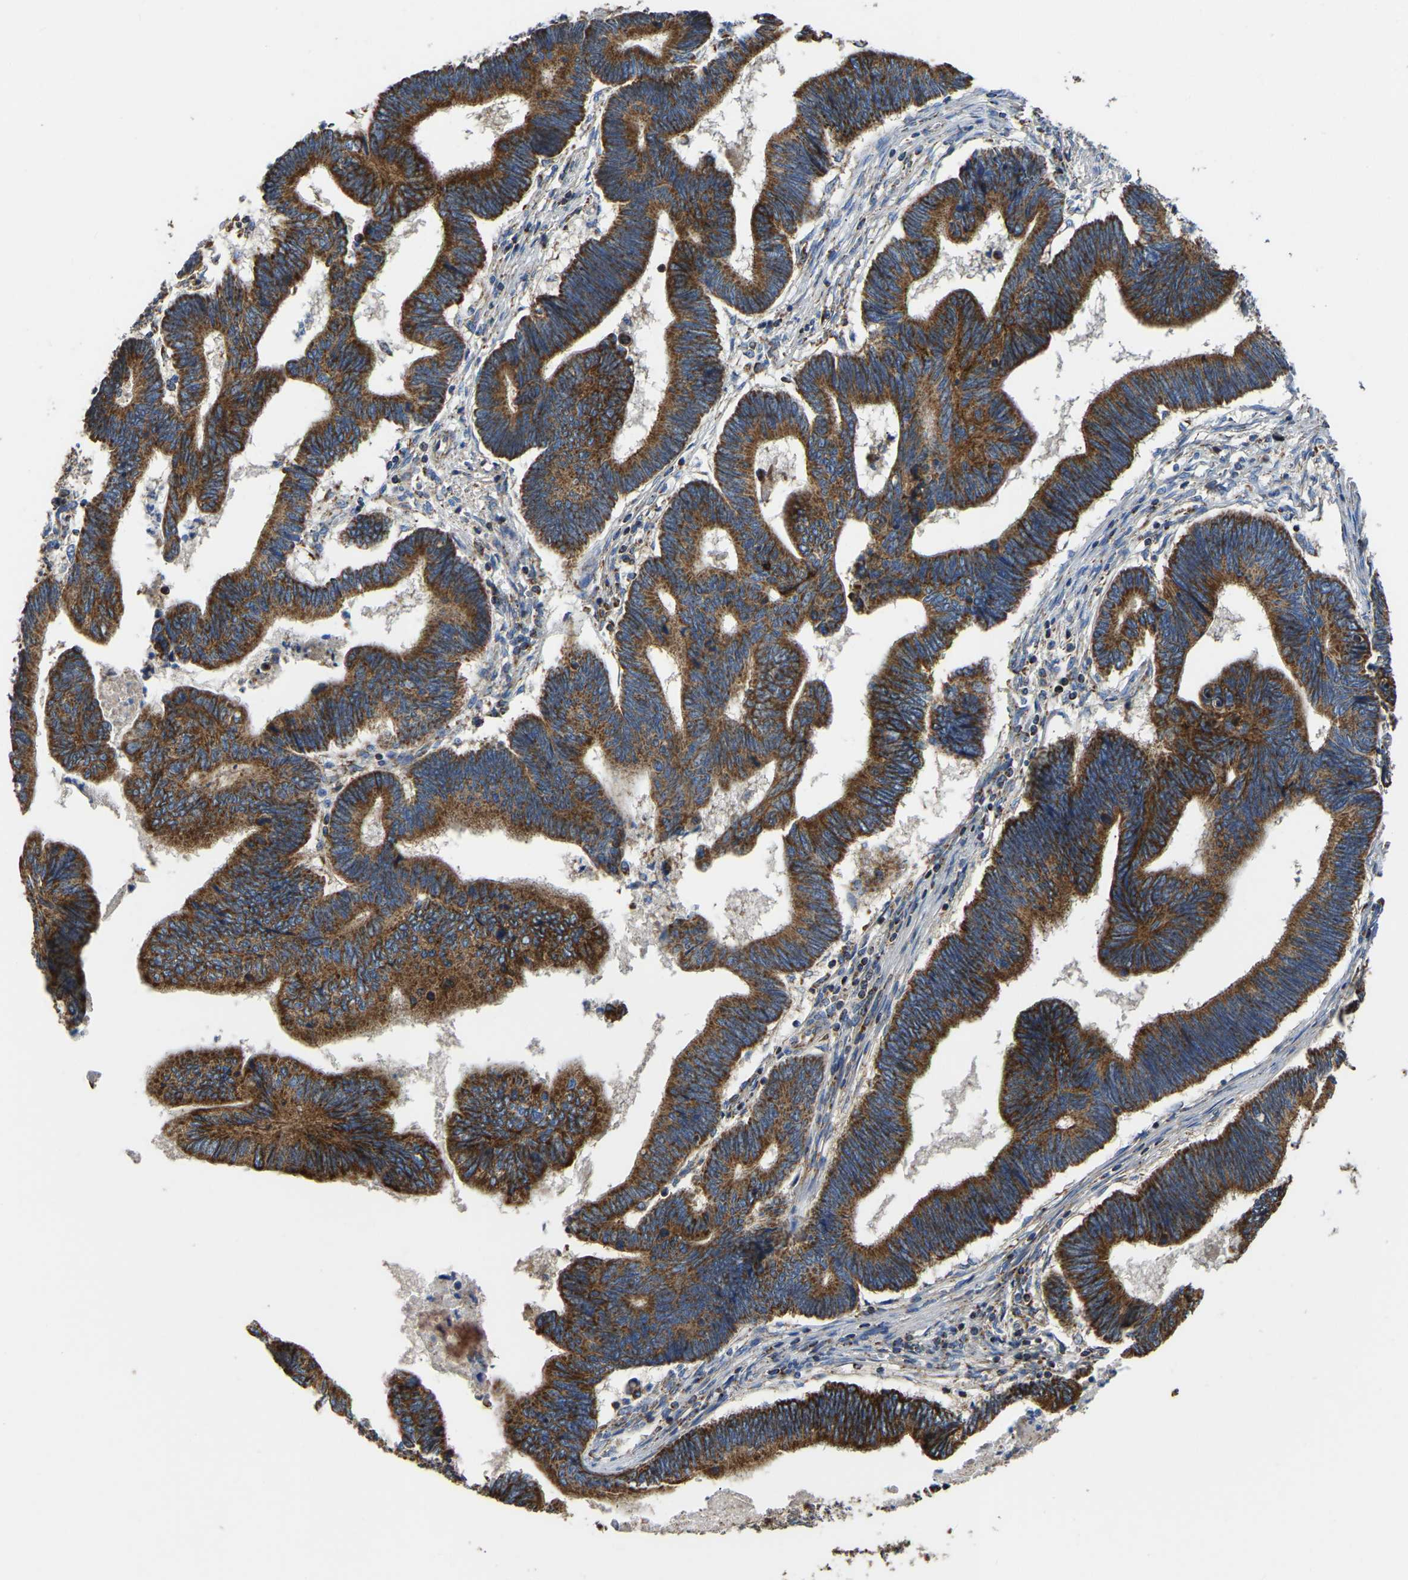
{"staining": {"intensity": "strong", "quantity": ">75%", "location": "cytoplasmic/membranous"}, "tissue": "pancreatic cancer", "cell_type": "Tumor cells", "image_type": "cancer", "snomed": [{"axis": "morphology", "description": "Adenocarcinoma, NOS"}, {"axis": "topography", "description": "Pancreas"}], "caption": "Approximately >75% of tumor cells in pancreatic cancer (adenocarcinoma) reveal strong cytoplasmic/membranous protein positivity as visualized by brown immunohistochemical staining.", "gene": "ETFA", "patient": {"sex": "female", "age": 70}}